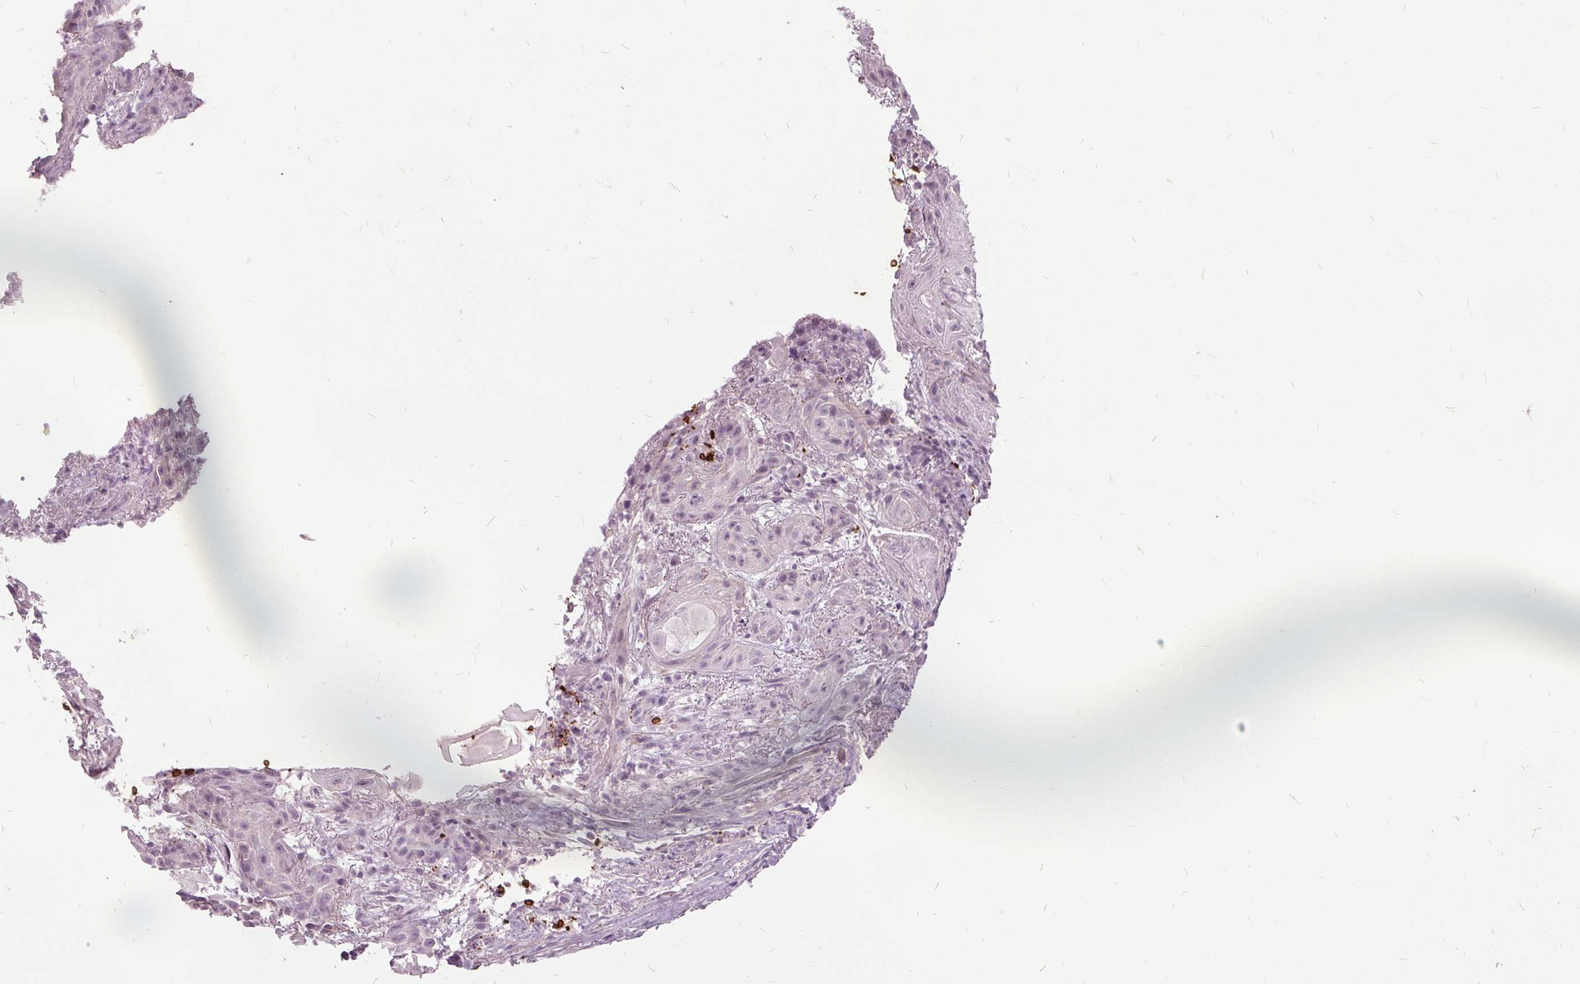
{"staining": {"intensity": "negative", "quantity": "none", "location": "none"}, "tissue": "skin cancer", "cell_type": "Tumor cells", "image_type": "cancer", "snomed": [{"axis": "morphology", "description": "Squamous cell carcinoma, NOS"}, {"axis": "topography", "description": "Skin"}], "caption": "This is an immunohistochemistry image of skin cancer. There is no staining in tumor cells.", "gene": "SLC4A1", "patient": {"sex": "male", "age": 62}}